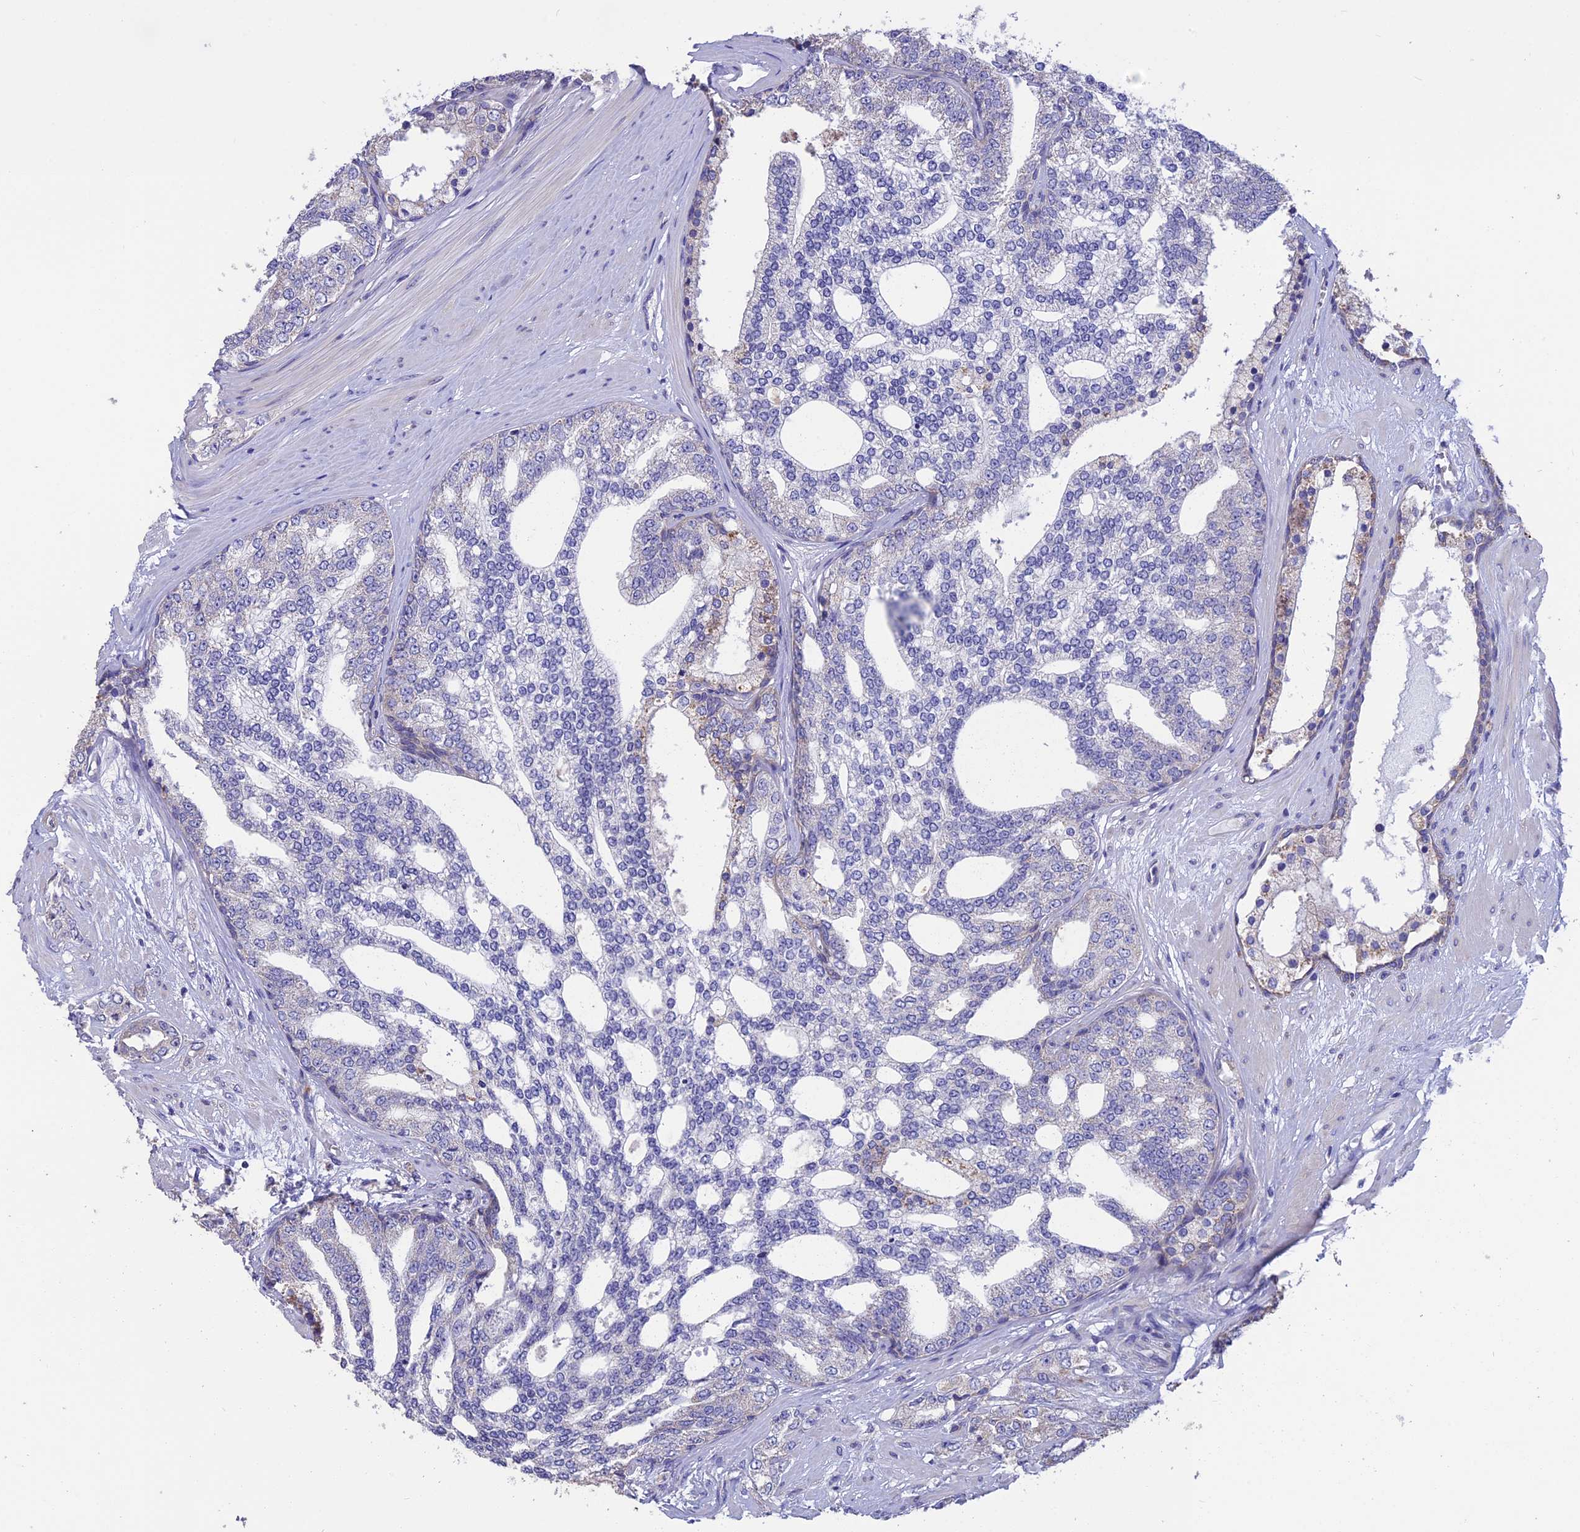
{"staining": {"intensity": "moderate", "quantity": "<25%", "location": "cytoplasmic/membranous"}, "tissue": "prostate cancer", "cell_type": "Tumor cells", "image_type": "cancer", "snomed": [{"axis": "morphology", "description": "Adenocarcinoma, High grade"}, {"axis": "topography", "description": "Prostate"}], "caption": "Prostate cancer (high-grade adenocarcinoma) stained for a protein exhibits moderate cytoplasmic/membranous positivity in tumor cells. (brown staining indicates protein expression, while blue staining denotes nuclei).", "gene": "CYP2U1", "patient": {"sex": "male", "age": 64}}